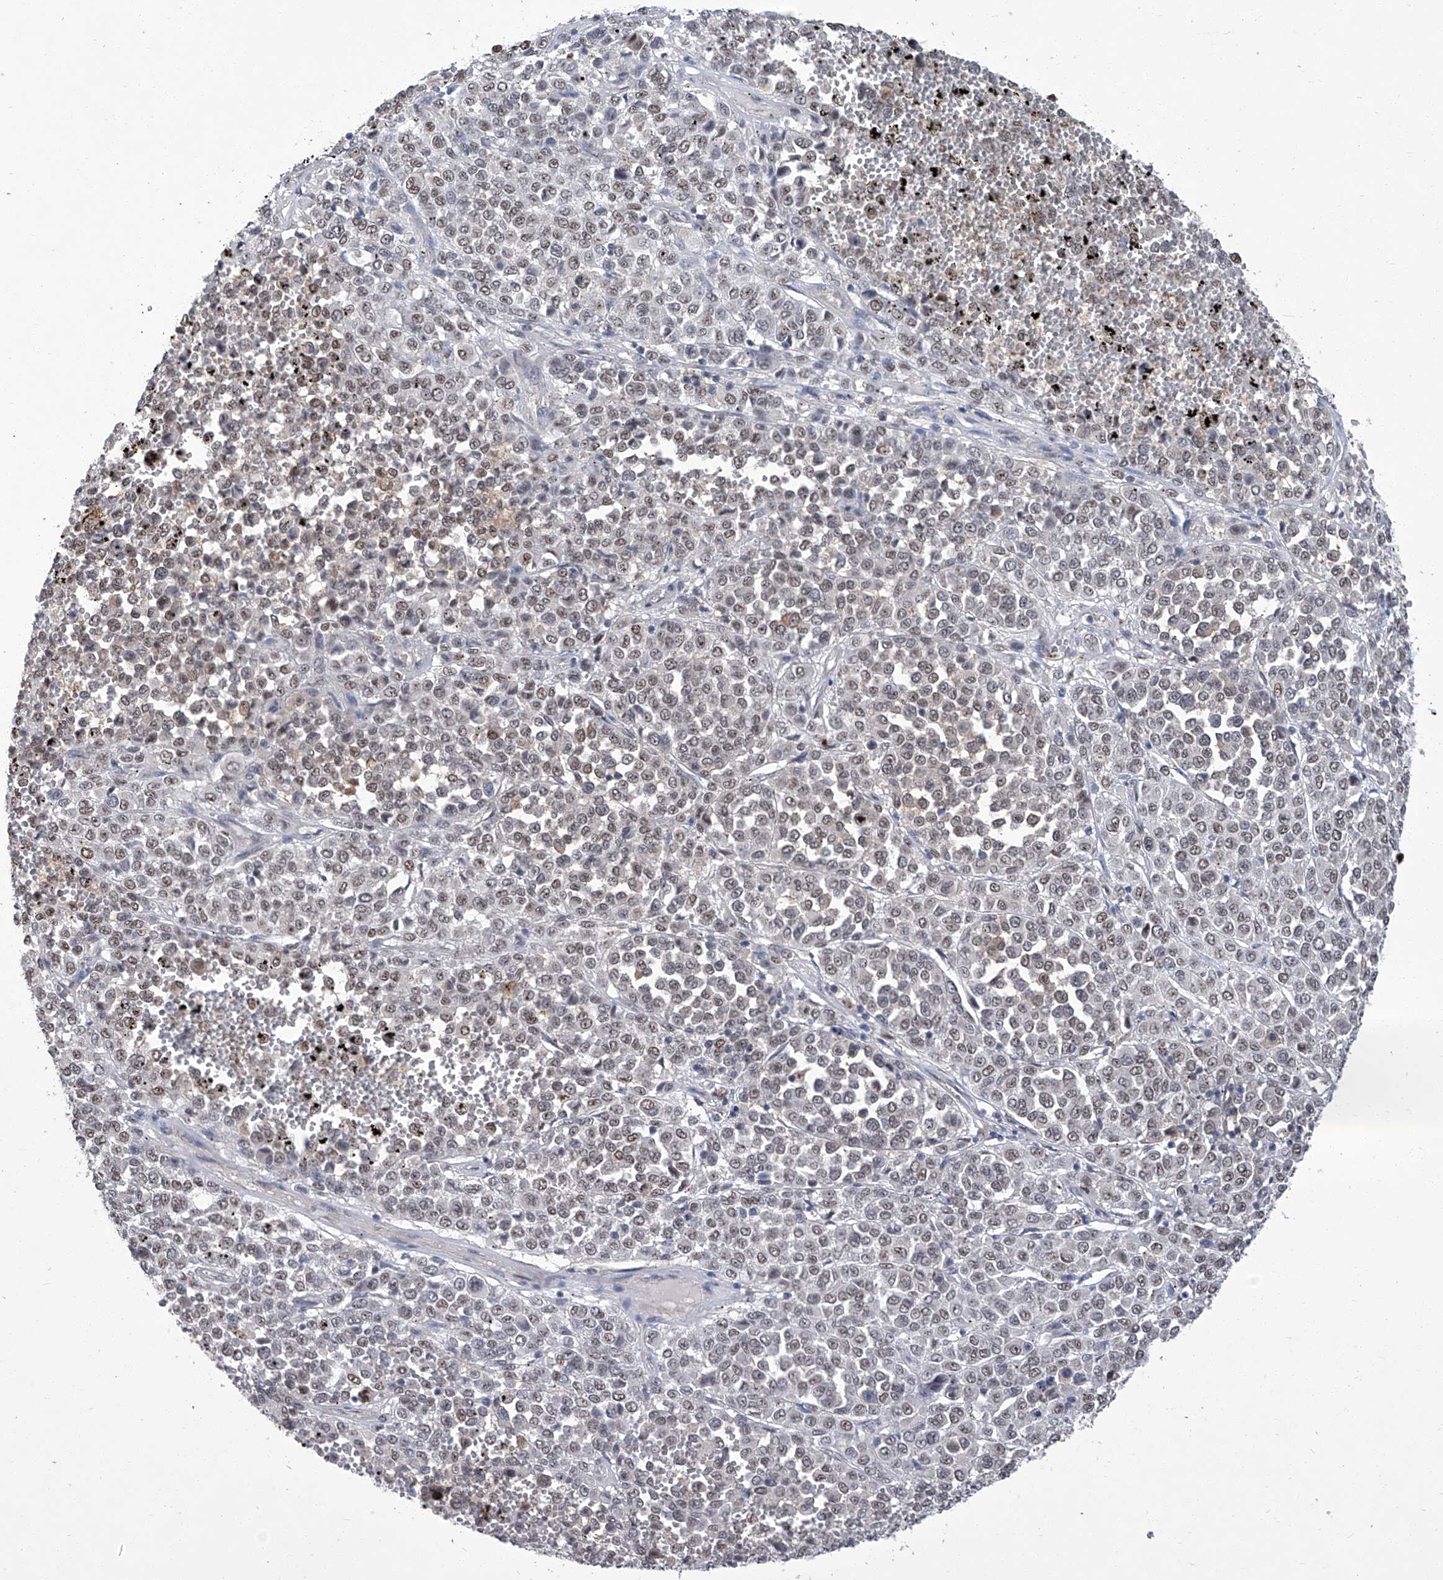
{"staining": {"intensity": "weak", "quantity": "25%-75%", "location": "nuclear"}, "tissue": "melanoma", "cell_type": "Tumor cells", "image_type": "cancer", "snomed": [{"axis": "morphology", "description": "Malignant melanoma, Metastatic site"}, {"axis": "topography", "description": "Pancreas"}], "caption": "Immunohistochemical staining of human malignant melanoma (metastatic site) exhibits weak nuclear protein positivity in about 25%-75% of tumor cells.", "gene": "CMTR1", "patient": {"sex": "female", "age": 30}}